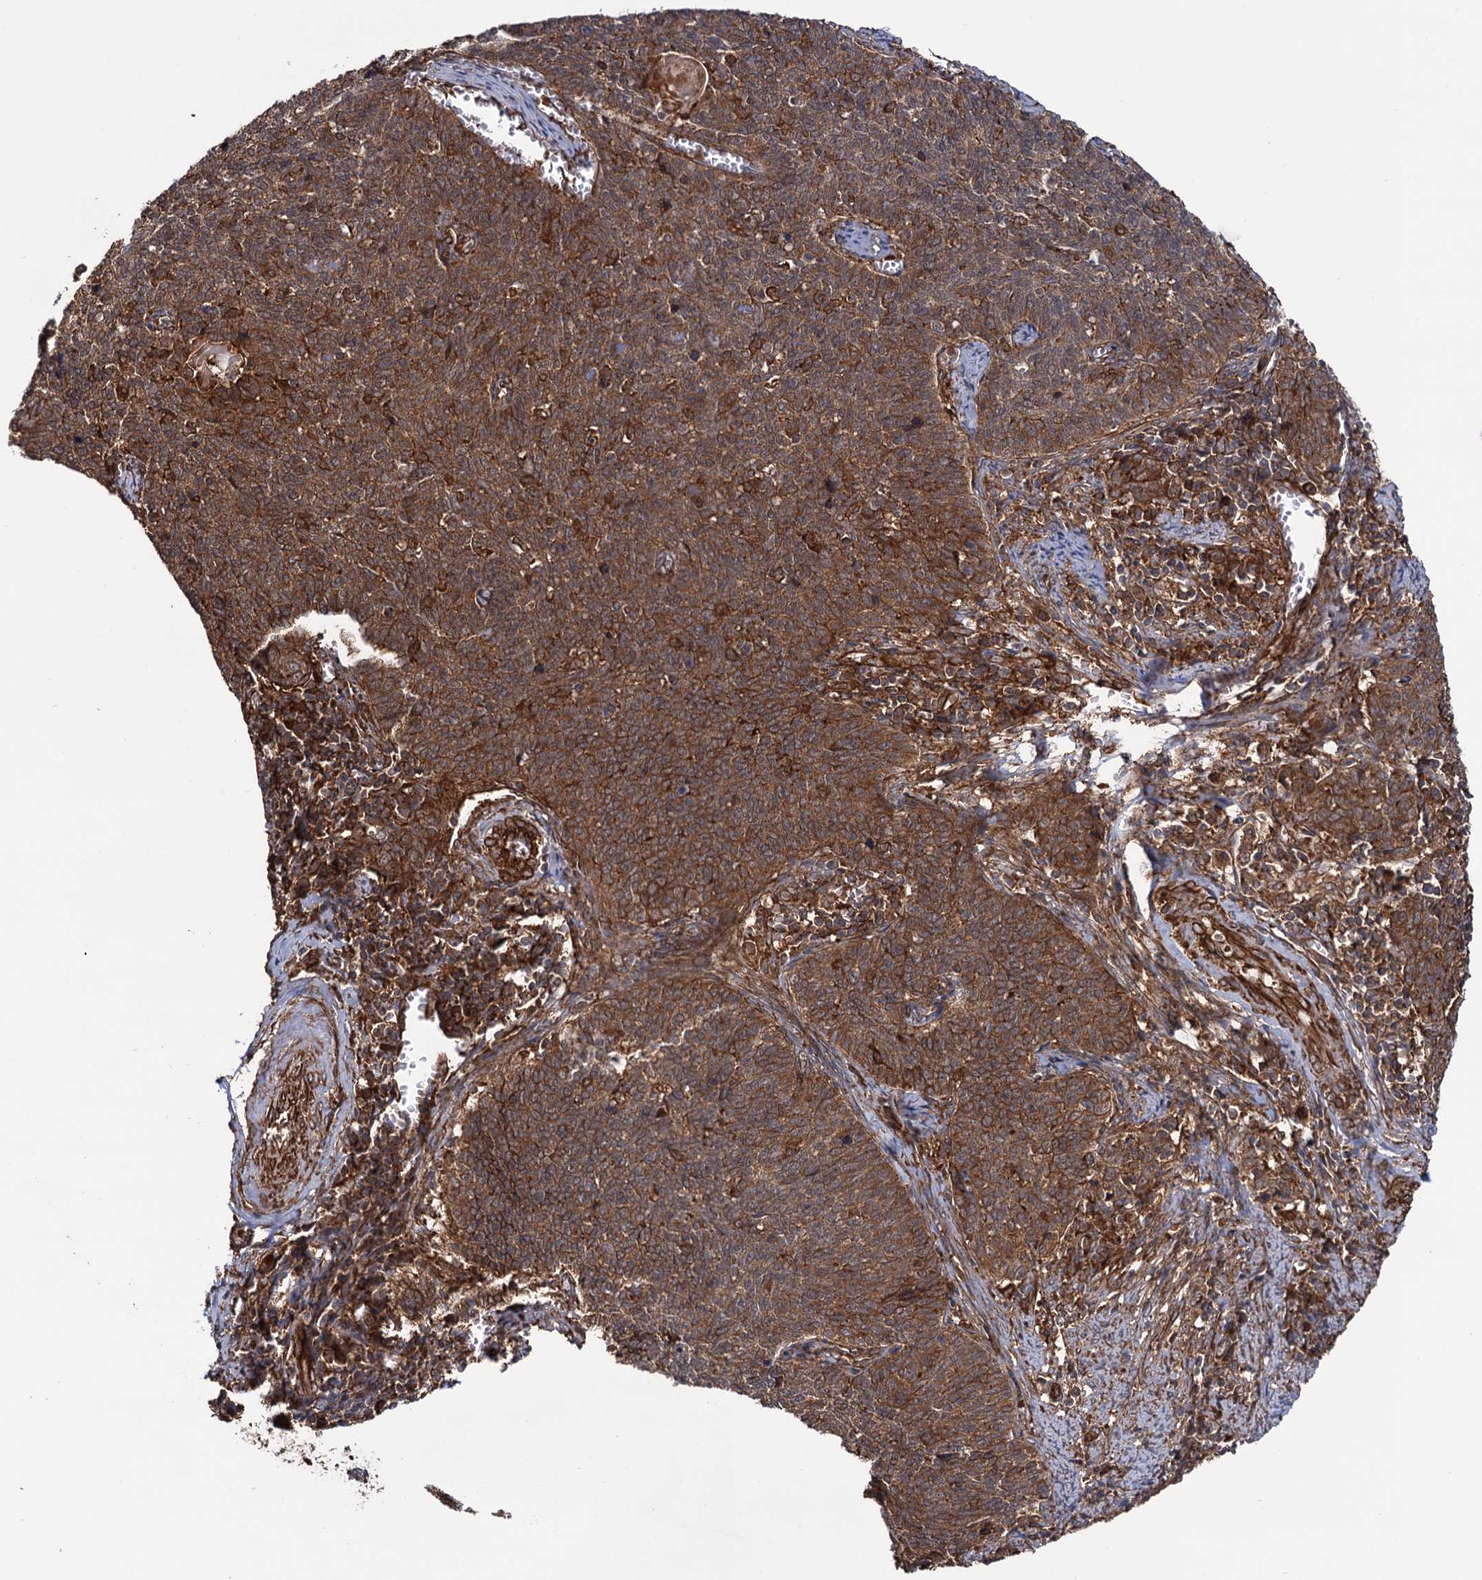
{"staining": {"intensity": "strong", "quantity": ">75%", "location": "cytoplasmic/membranous"}, "tissue": "cervical cancer", "cell_type": "Tumor cells", "image_type": "cancer", "snomed": [{"axis": "morphology", "description": "Squamous cell carcinoma, NOS"}, {"axis": "topography", "description": "Cervix"}], "caption": "This micrograph displays immunohistochemistry staining of squamous cell carcinoma (cervical), with high strong cytoplasmic/membranous expression in about >75% of tumor cells.", "gene": "ATP8B4", "patient": {"sex": "female", "age": 39}}